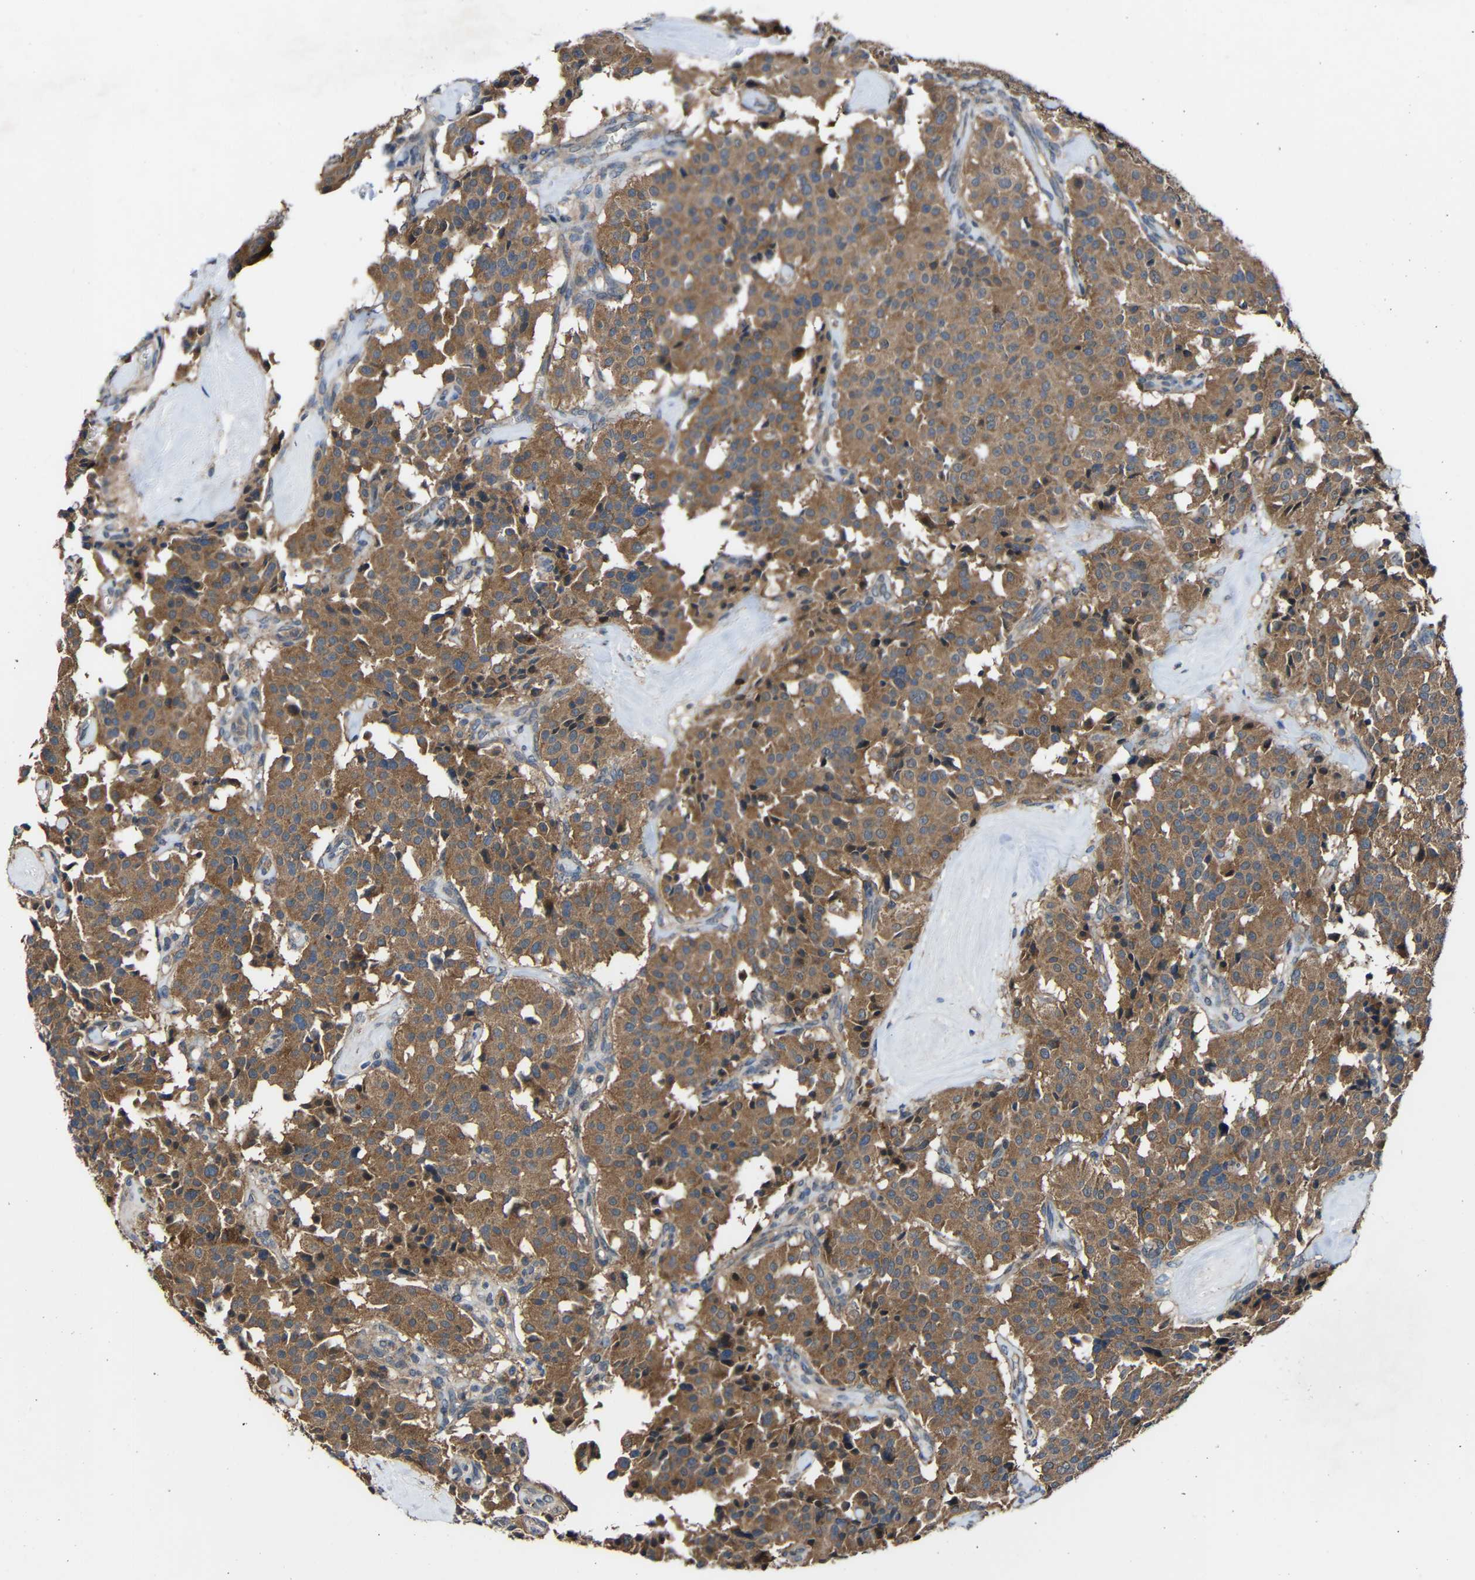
{"staining": {"intensity": "moderate", "quantity": ">75%", "location": "cytoplasmic/membranous"}, "tissue": "carcinoid", "cell_type": "Tumor cells", "image_type": "cancer", "snomed": [{"axis": "morphology", "description": "Carcinoid, malignant, NOS"}, {"axis": "topography", "description": "Lung"}], "caption": "The histopathology image exhibits staining of carcinoid (malignant), revealing moderate cytoplasmic/membranous protein staining (brown color) within tumor cells. (Brightfield microscopy of DAB IHC at high magnification).", "gene": "CHST9", "patient": {"sex": "male", "age": 30}}